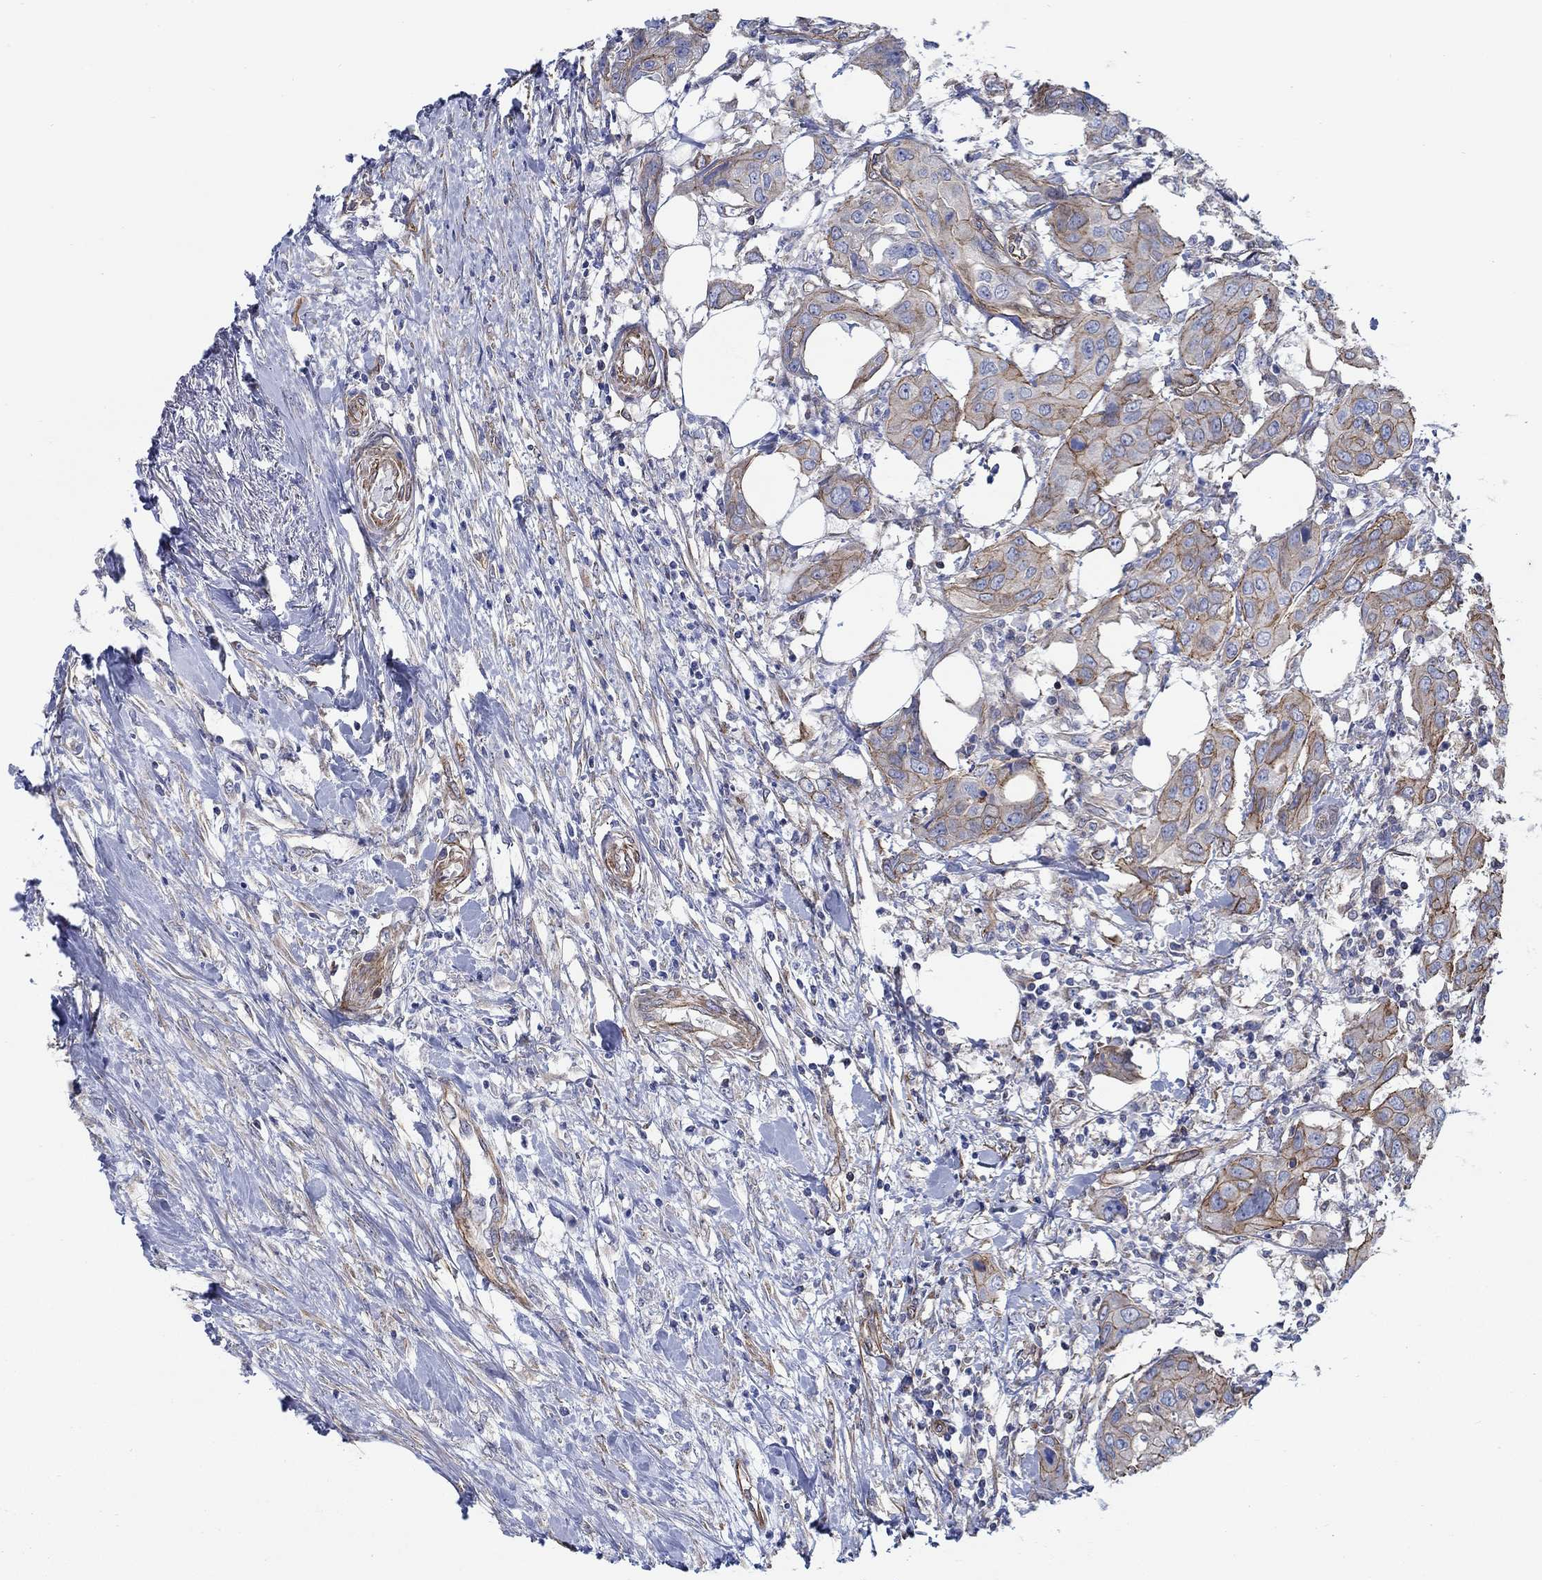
{"staining": {"intensity": "strong", "quantity": "<25%", "location": "cytoplasmic/membranous"}, "tissue": "urothelial cancer", "cell_type": "Tumor cells", "image_type": "cancer", "snomed": [{"axis": "morphology", "description": "Urothelial carcinoma, NOS"}, {"axis": "morphology", "description": "Urothelial carcinoma, High grade"}, {"axis": "topography", "description": "Urinary bladder"}], "caption": "There is medium levels of strong cytoplasmic/membranous expression in tumor cells of transitional cell carcinoma, as demonstrated by immunohistochemical staining (brown color).", "gene": "FMN1", "patient": {"sex": "male", "age": 63}}